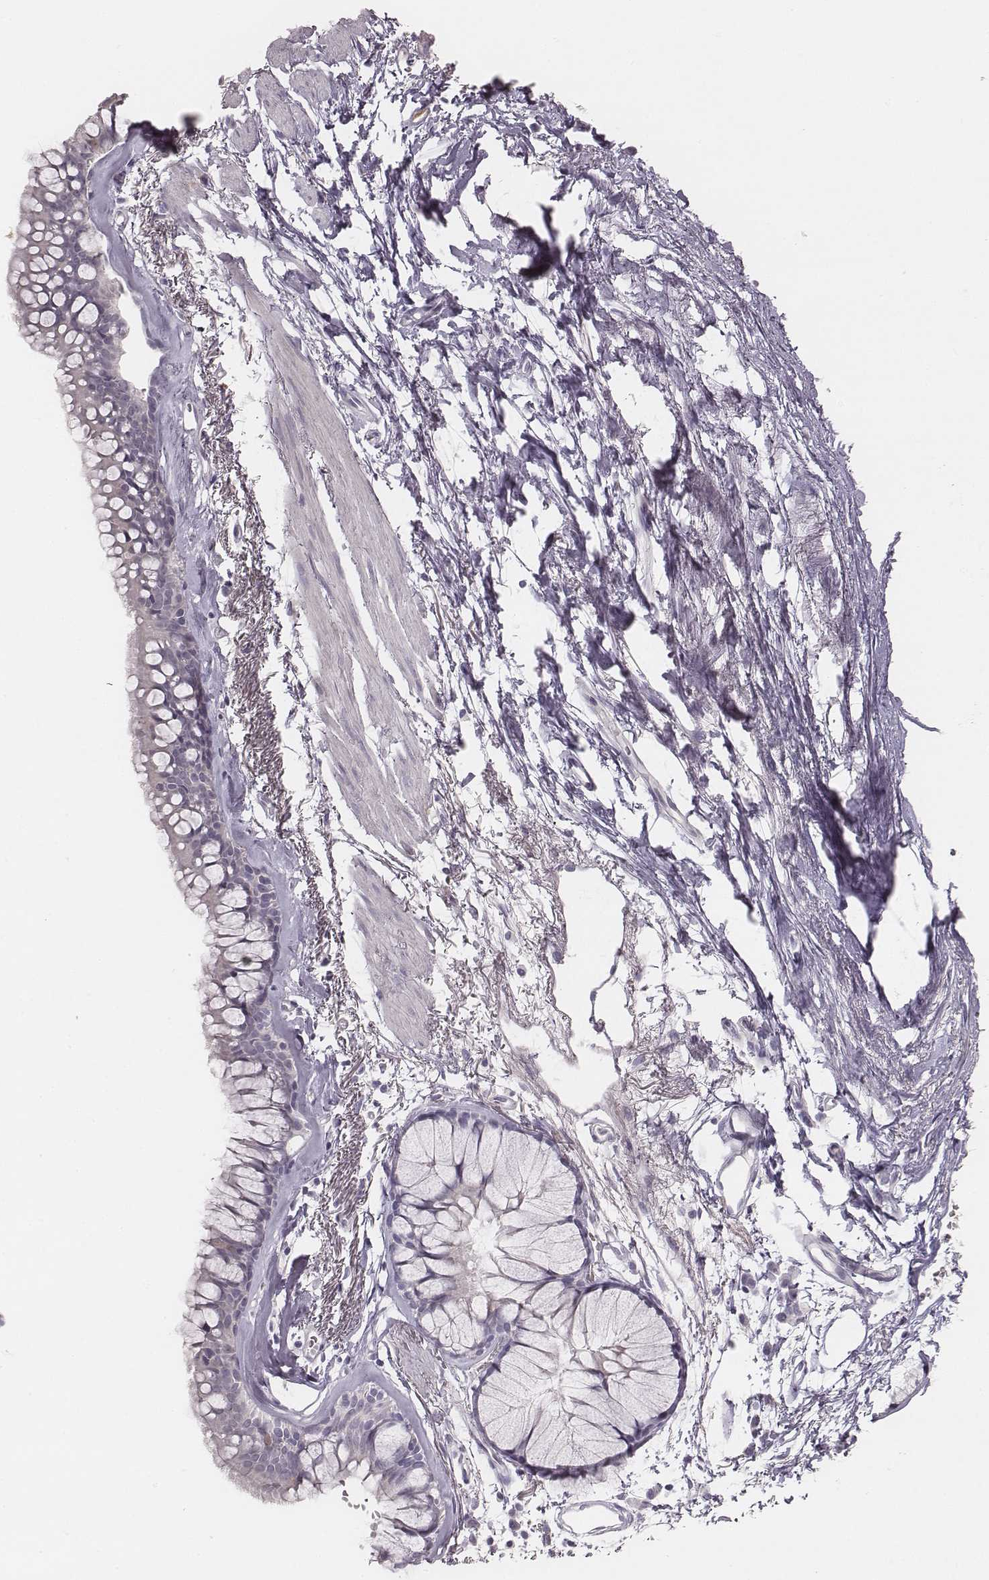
{"staining": {"intensity": "negative", "quantity": "none", "location": "none"}, "tissue": "bronchus", "cell_type": "Respiratory epithelial cells", "image_type": "normal", "snomed": [{"axis": "morphology", "description": "Normal tissue, NOS"}, {"axis": "morphology", "description": "Squamous cell carcinoma, NOS"}, {"axis": "topography", "description": "Cartilage tissue"}, {"axis": "topography", "description": "Bronchus"}], "caption": "Immunohistochemistry (IHC) of normal human bronchus shows no expression in respiratory epithelial cells. (DAB immunohistochemistry, high magnification).", "gene": "PBK", "patient": {"sex": "male", "age": 72}}